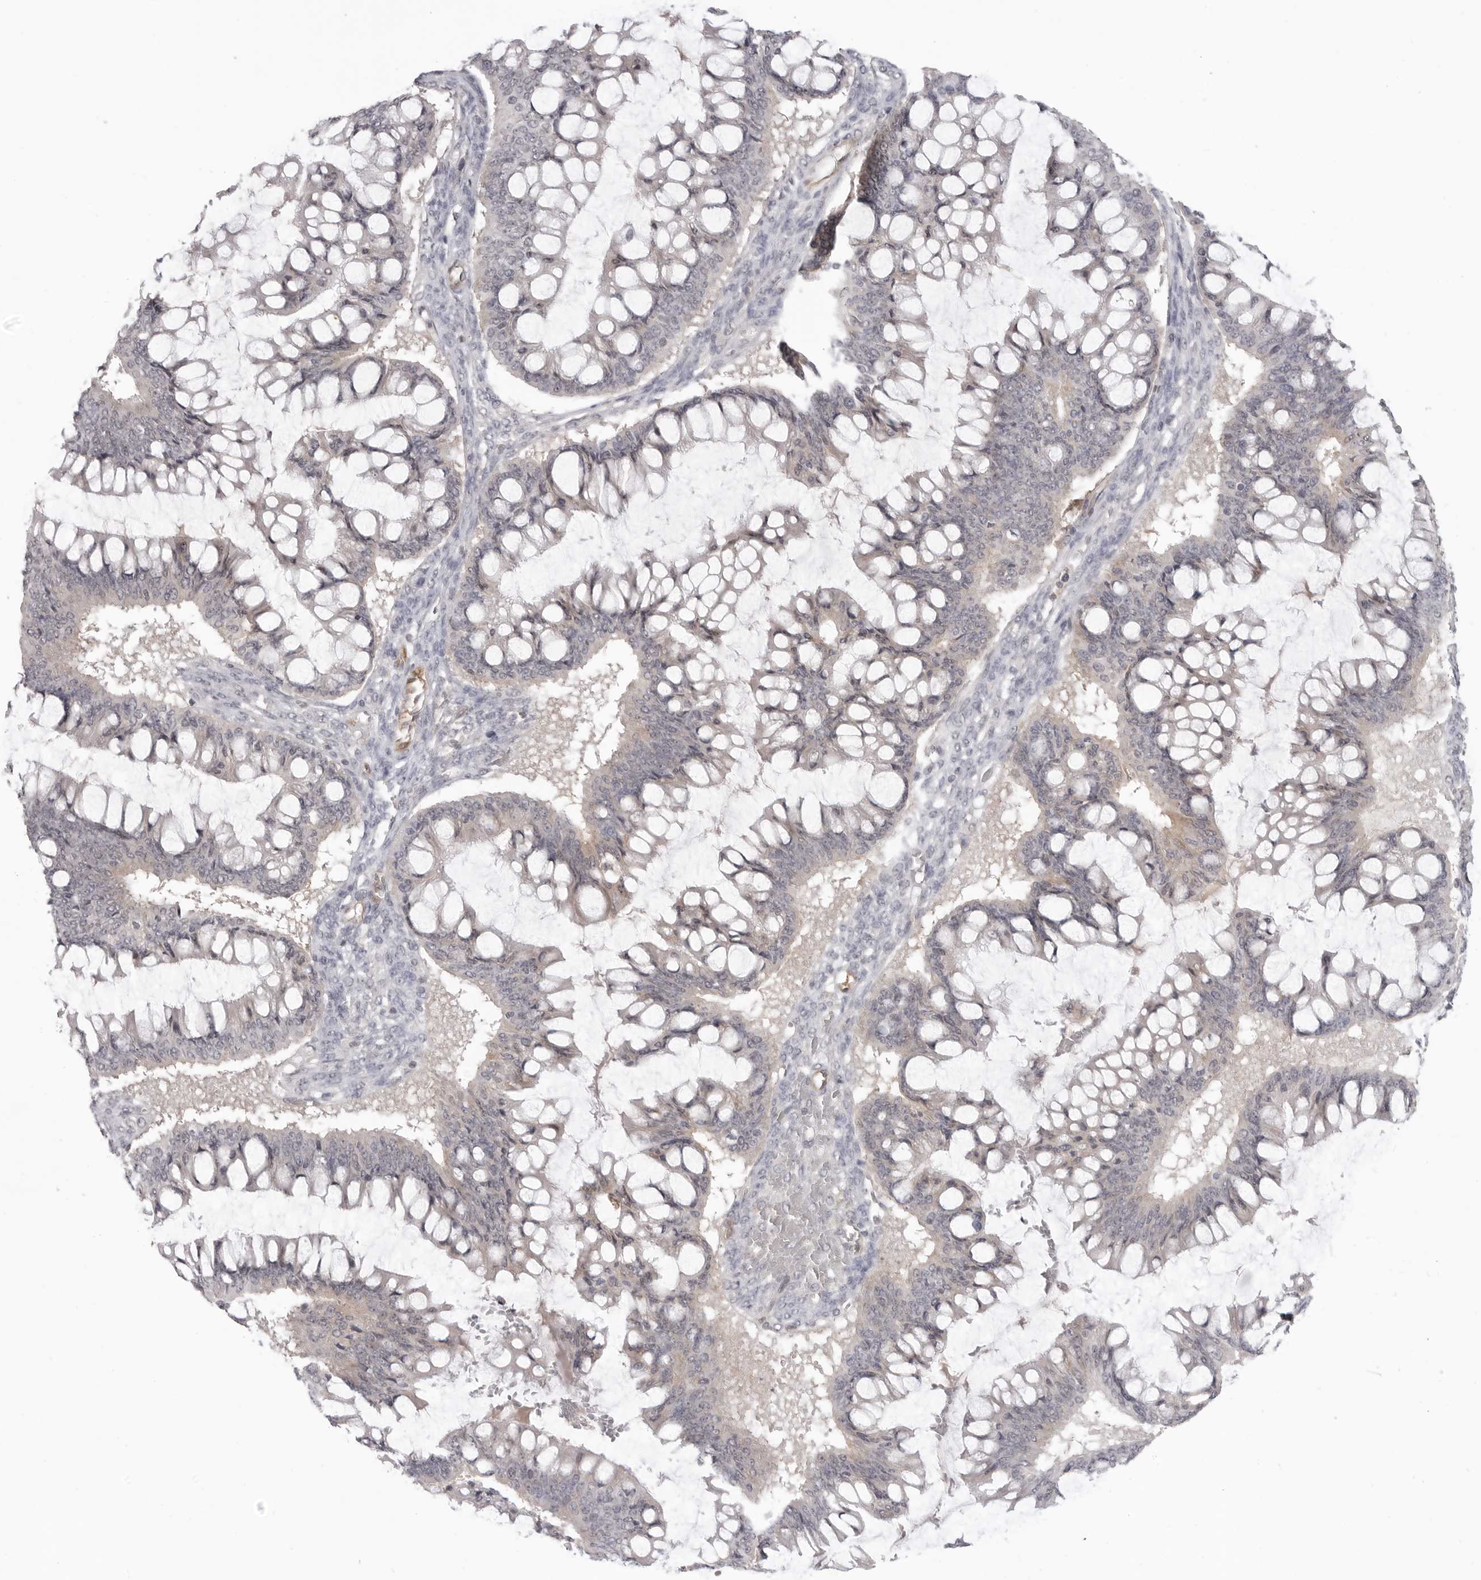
{"staining": {"intensity": "negative", "quantity": "none", "location": "none"}, "tissue": "ovarian cancer", "cell_type": "Tumor cells", "image_type": "cancer", "snomed": [{"axis": "morphology", "description": "Cystadenocarcinoma, mucinous, NOS"}, {"axis": "topography", "description": "Ovary"}], "caption": "DAB (3,3'-diaminobenzidine) immunohistochemical staining of human mucinous cystadenocarcinoma (ovarian) shows no significant staining in tumor cells.", "gene": "IFNGR1", "patient": {"sex": "female", "age": 73}}